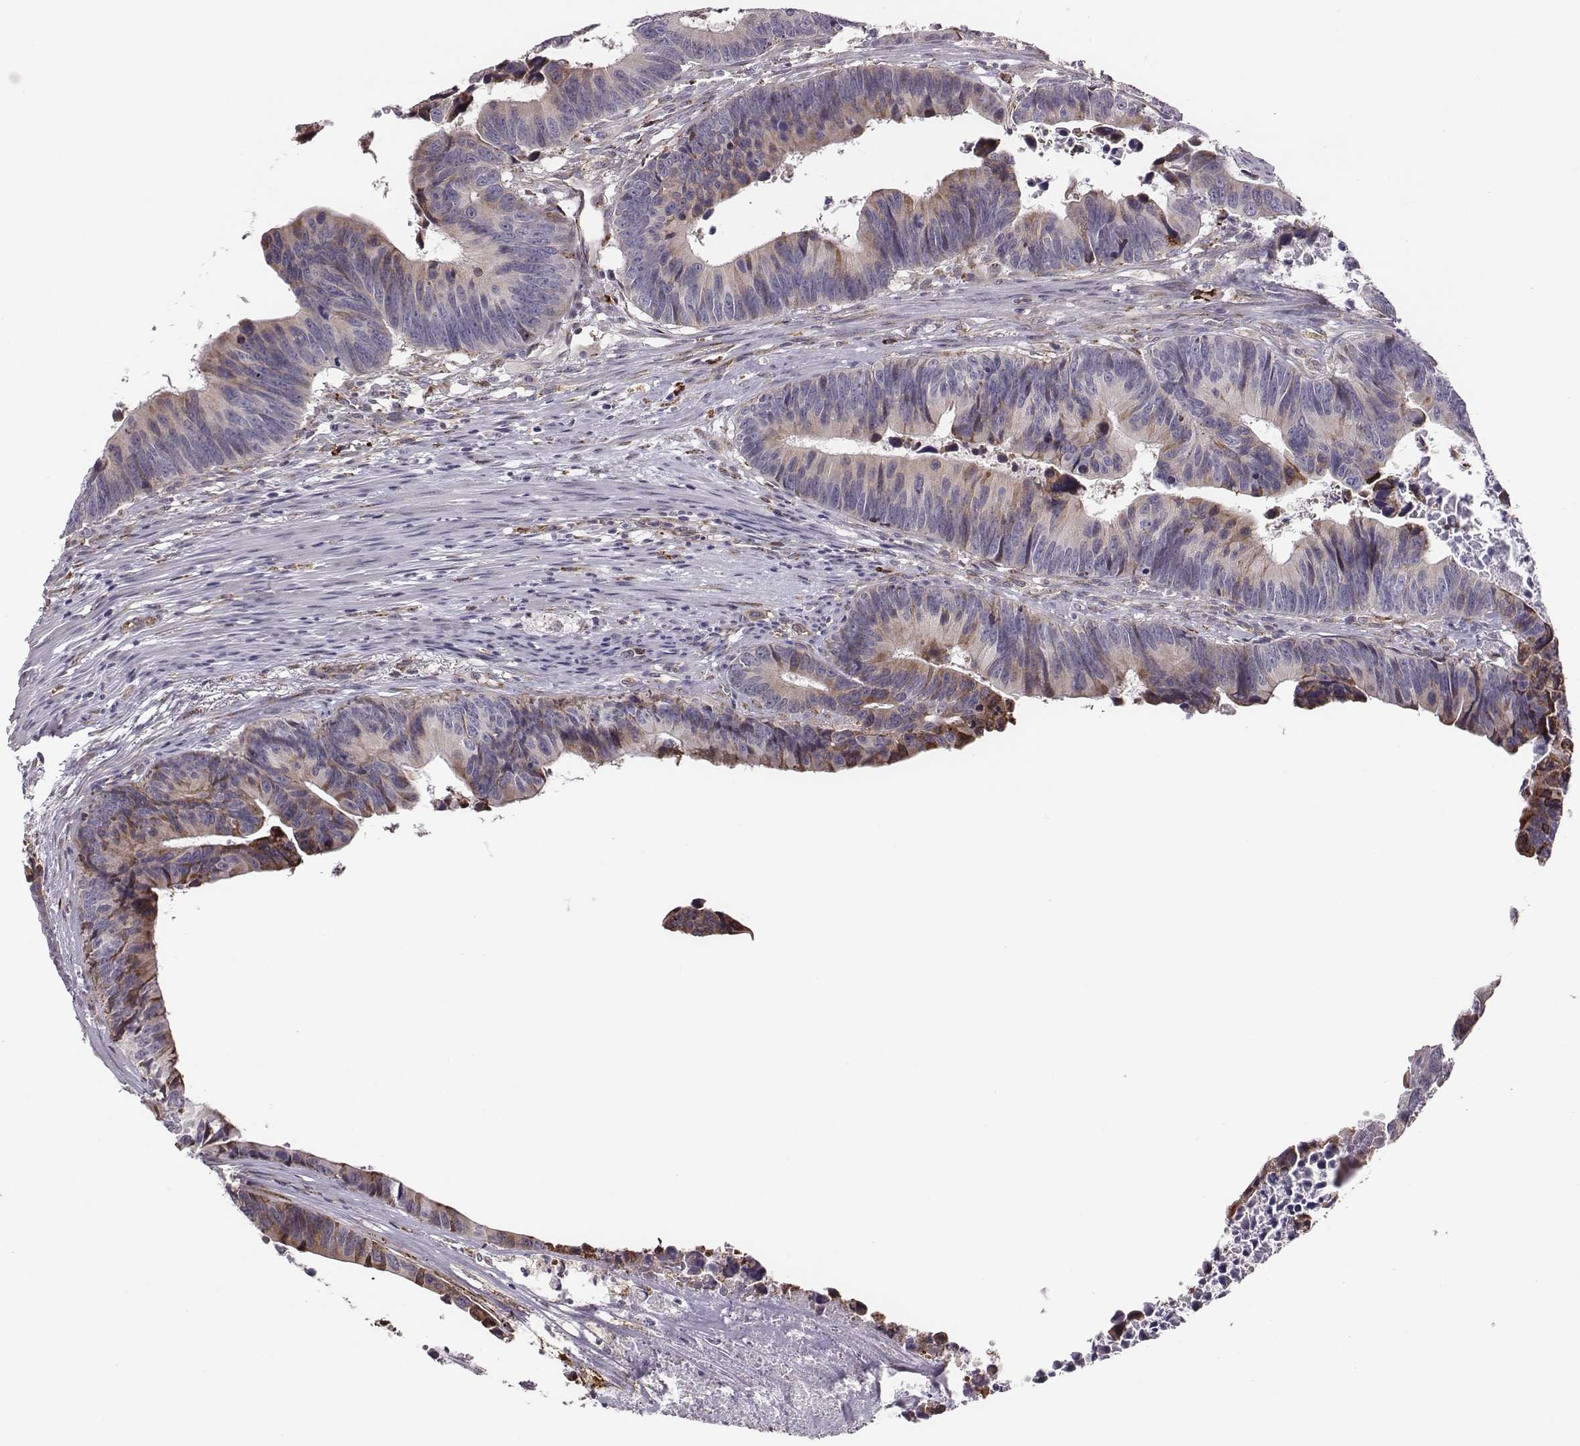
{"staining": {"intensity": "moderate", "quantity": "<25%", "location": "cytoplasmic/membranous"}, "tissue": "colorectal cancer", "cell_type": "Tumor cells", "image_type": "cancer", "snomed": [{"axis": "morphology", "description": "Adenocarcinoma, NOS"}, {"axis": "topography", "description": "Colon"}], "caption": "Colorectal cancer was stained to show a protein in brown. There is low levels of moderate cytoplasmic/membranous expression in approximately <25% of tumor cells.", "gene": "SELENOI", "patient": {"sex": "female", "age": 87}}